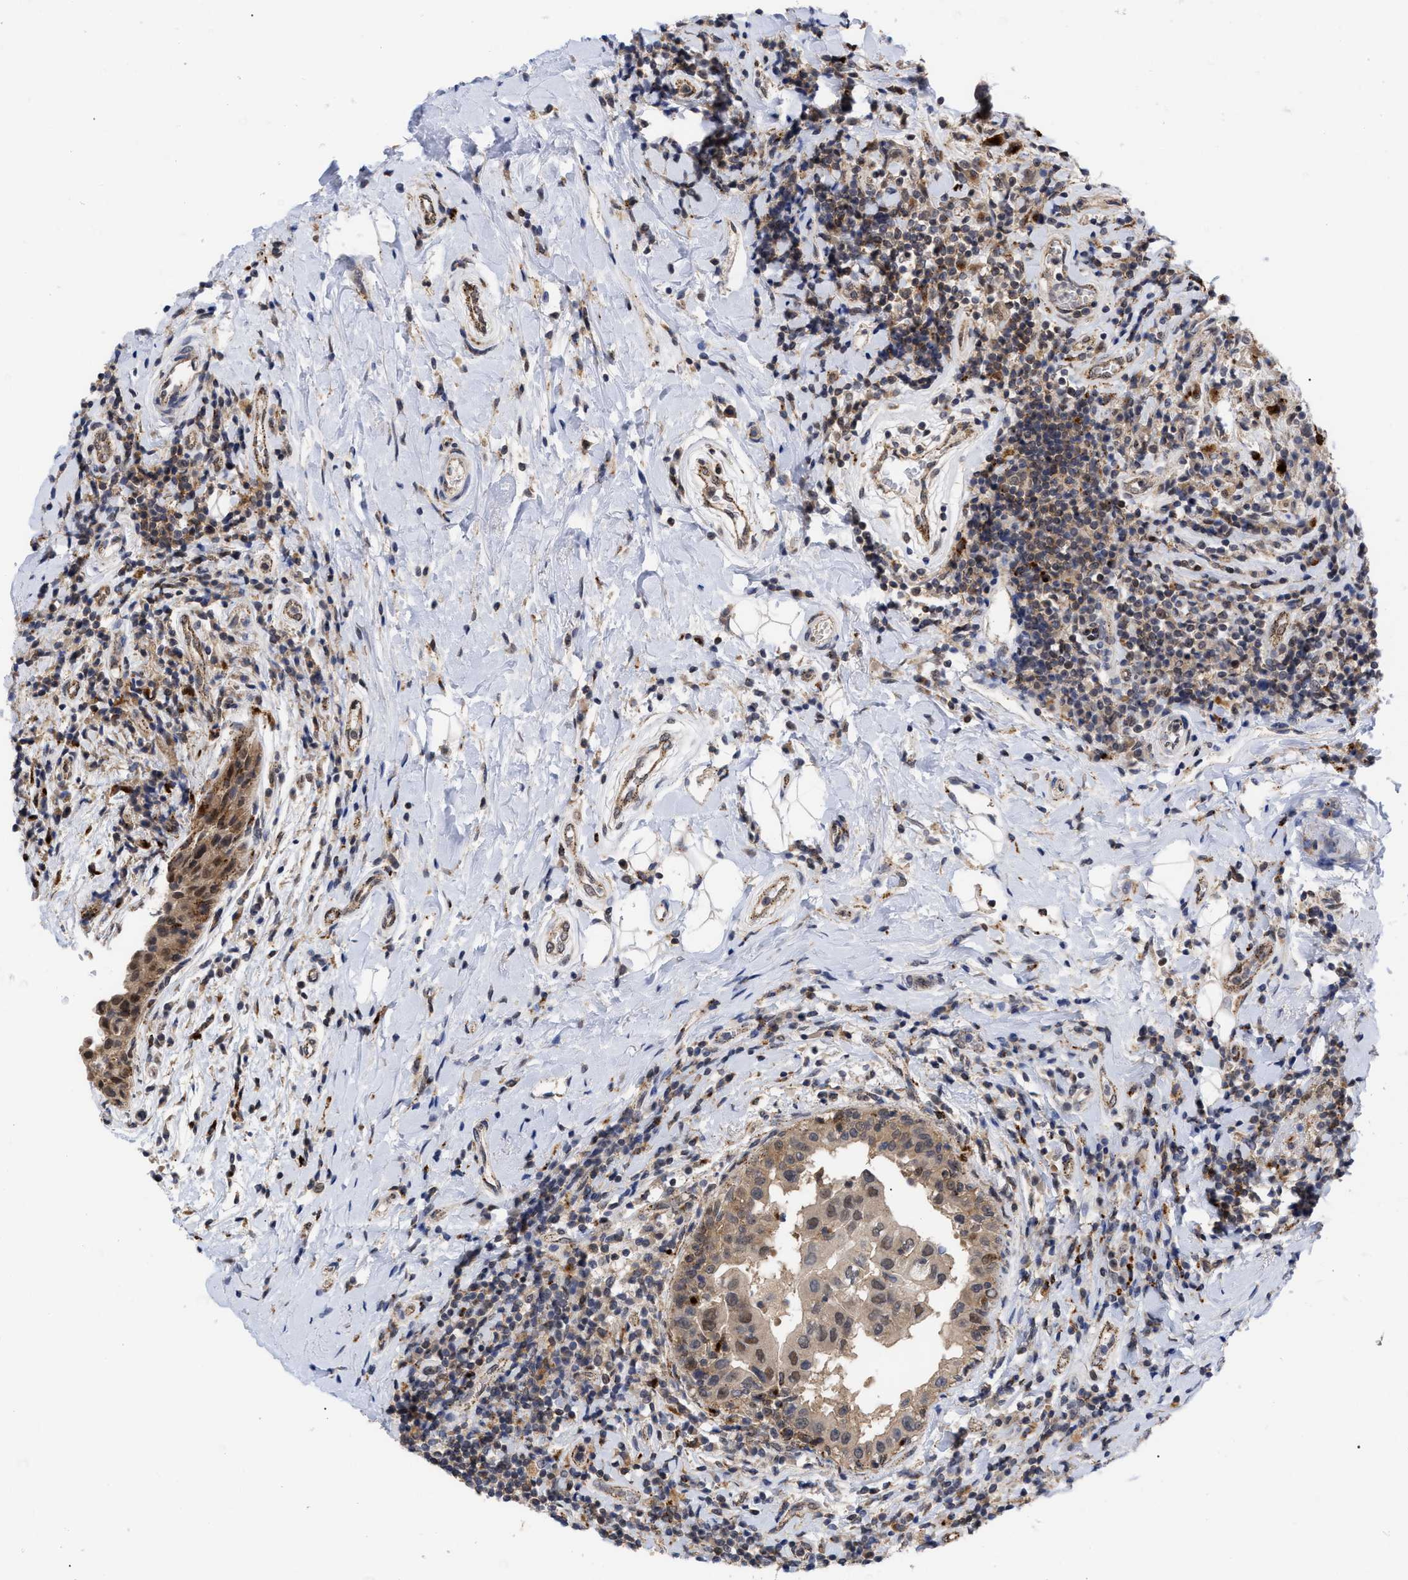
{"staining": {"intensity": "moderate", "quantity": ">75%", "location": "cytoplasmic/membranous,nuclear"}, "tissue": "breast cancer", "cell_type": "Tumor cells", "image_type": "cancer", "snomed": [{"axis": "morphology", "description": "Duct carcinoma"}, {"axis": "topography", "description": "Breast"}], "caption": "A high-resolution image shows IHC staining of breast cancer (intraductal carcinoma), which reveals moderate cytoplasmic/membranous and nuclear expression in about >75% of tumor cells.", "gene": "UPF1", "patient": {"sex": "female", "age": 27}}